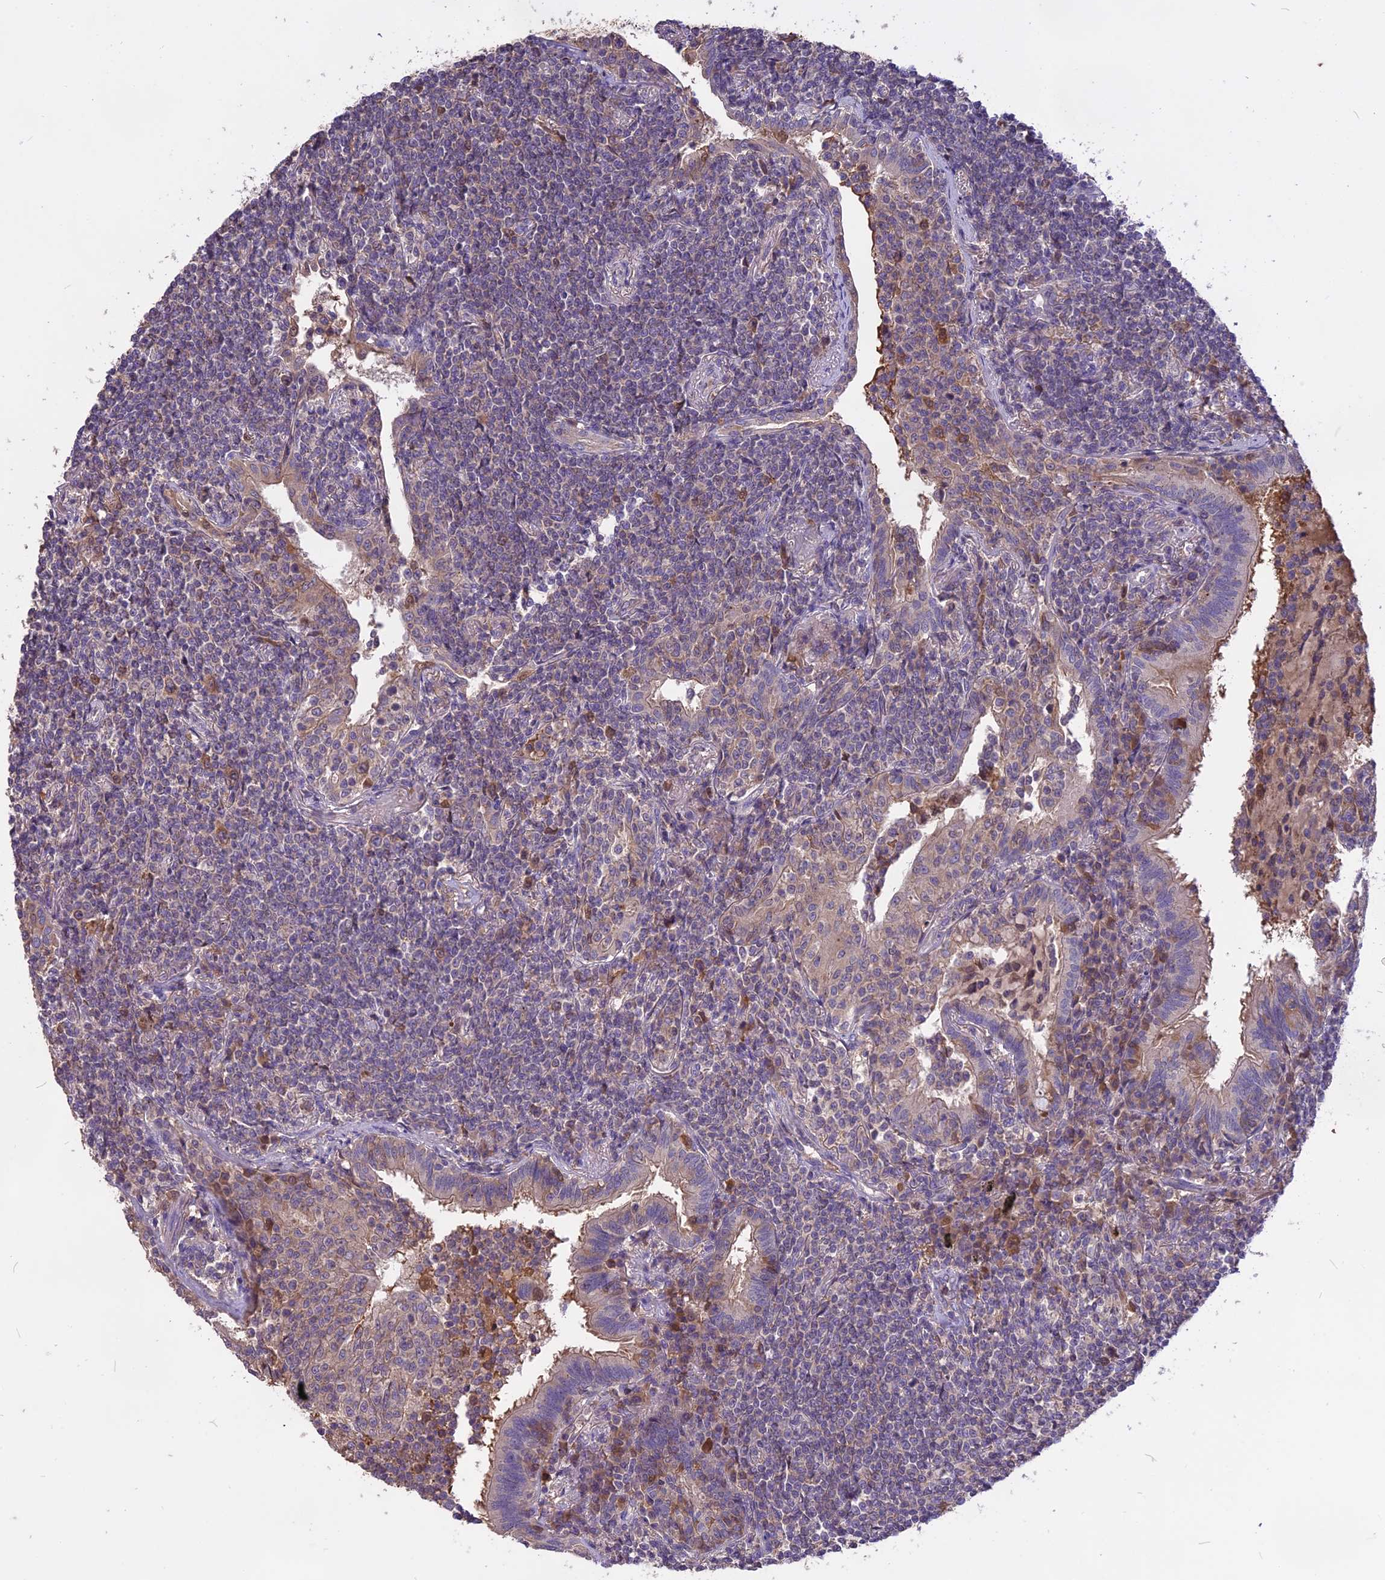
{"staining": {"intensity": "negative", "quantity": "none", "location": "none"}, "tissue": "lymphoma", "cell_type": "Tumor cells", "image_type": "cancer", "snomed": [{"axis": "morphology", "description": "Malignant lymphoma, non-Hodgkin's type, Low grade"}, {"axis": "topography", "description": "Lung"}], "caption": "High power microscopy micrograph of an IHC photomicrograph of lymphoma, revealing no significant expression in tumor cells. Nuclei are stained in blue.", "gene": "NUDT8", "patient": {"sex": "female", "age": 71}}